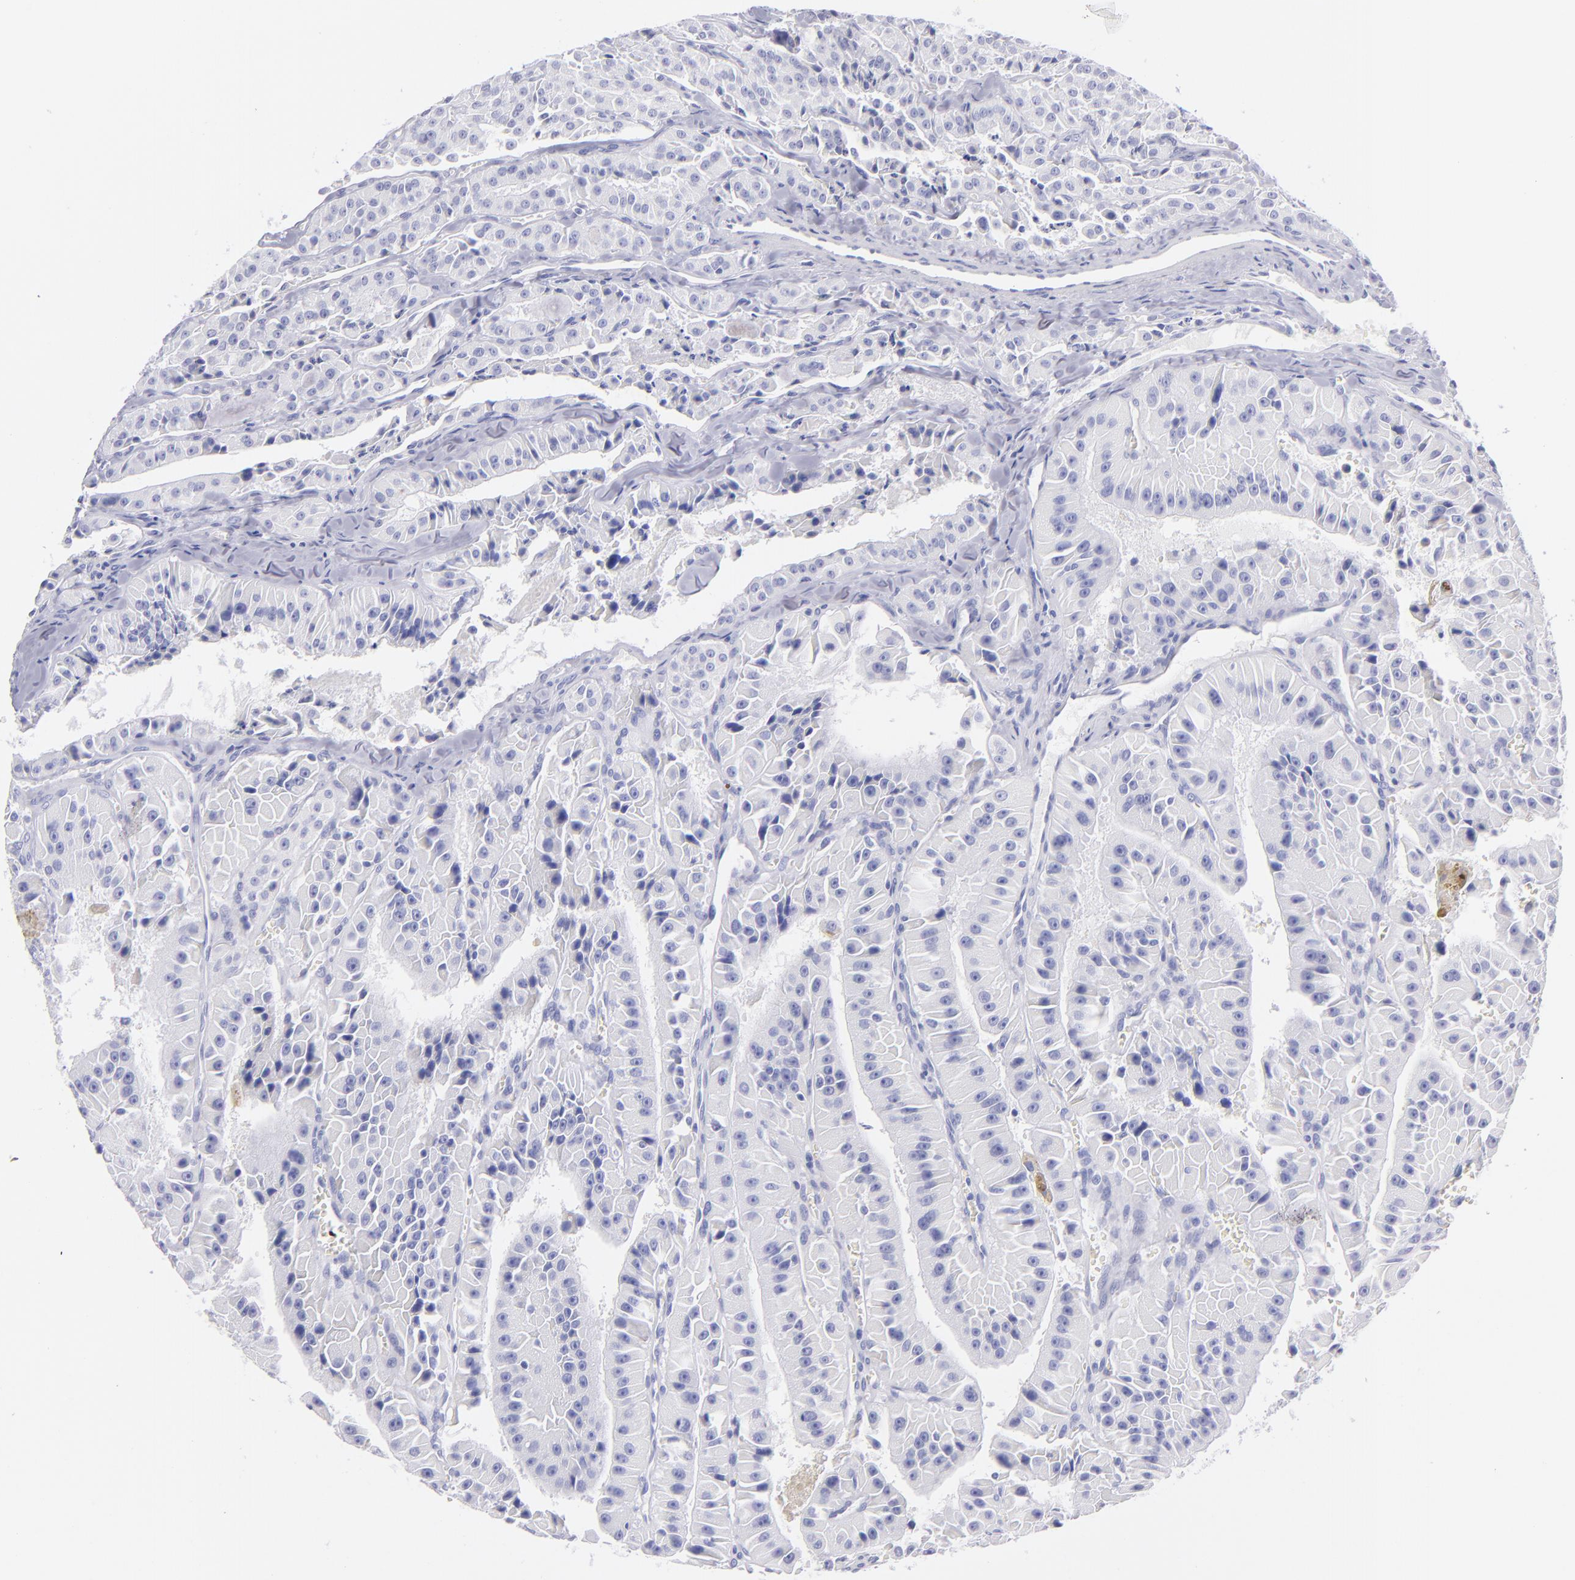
{"staining": {"intensity": "negative", "quantity": "none", "location": "none"}, "tissue": "thyroid cancer", "cell_type": "Tumor cells", "image_type": "cancer", "snomed": [{"axis": "morphology", "description": "Carcinoma, NOS"}, {"axis": "topography", "description": "Thyroid gland"}], "caption": "Immunohistochemistry (IHC) micrograph of neoplastic tissue: human thyroid carcinoma stained with DAB displays no significant protein expression in tumor cells.", "gene": "PRPH", "patient": {"sex": "male", "age": 76}}